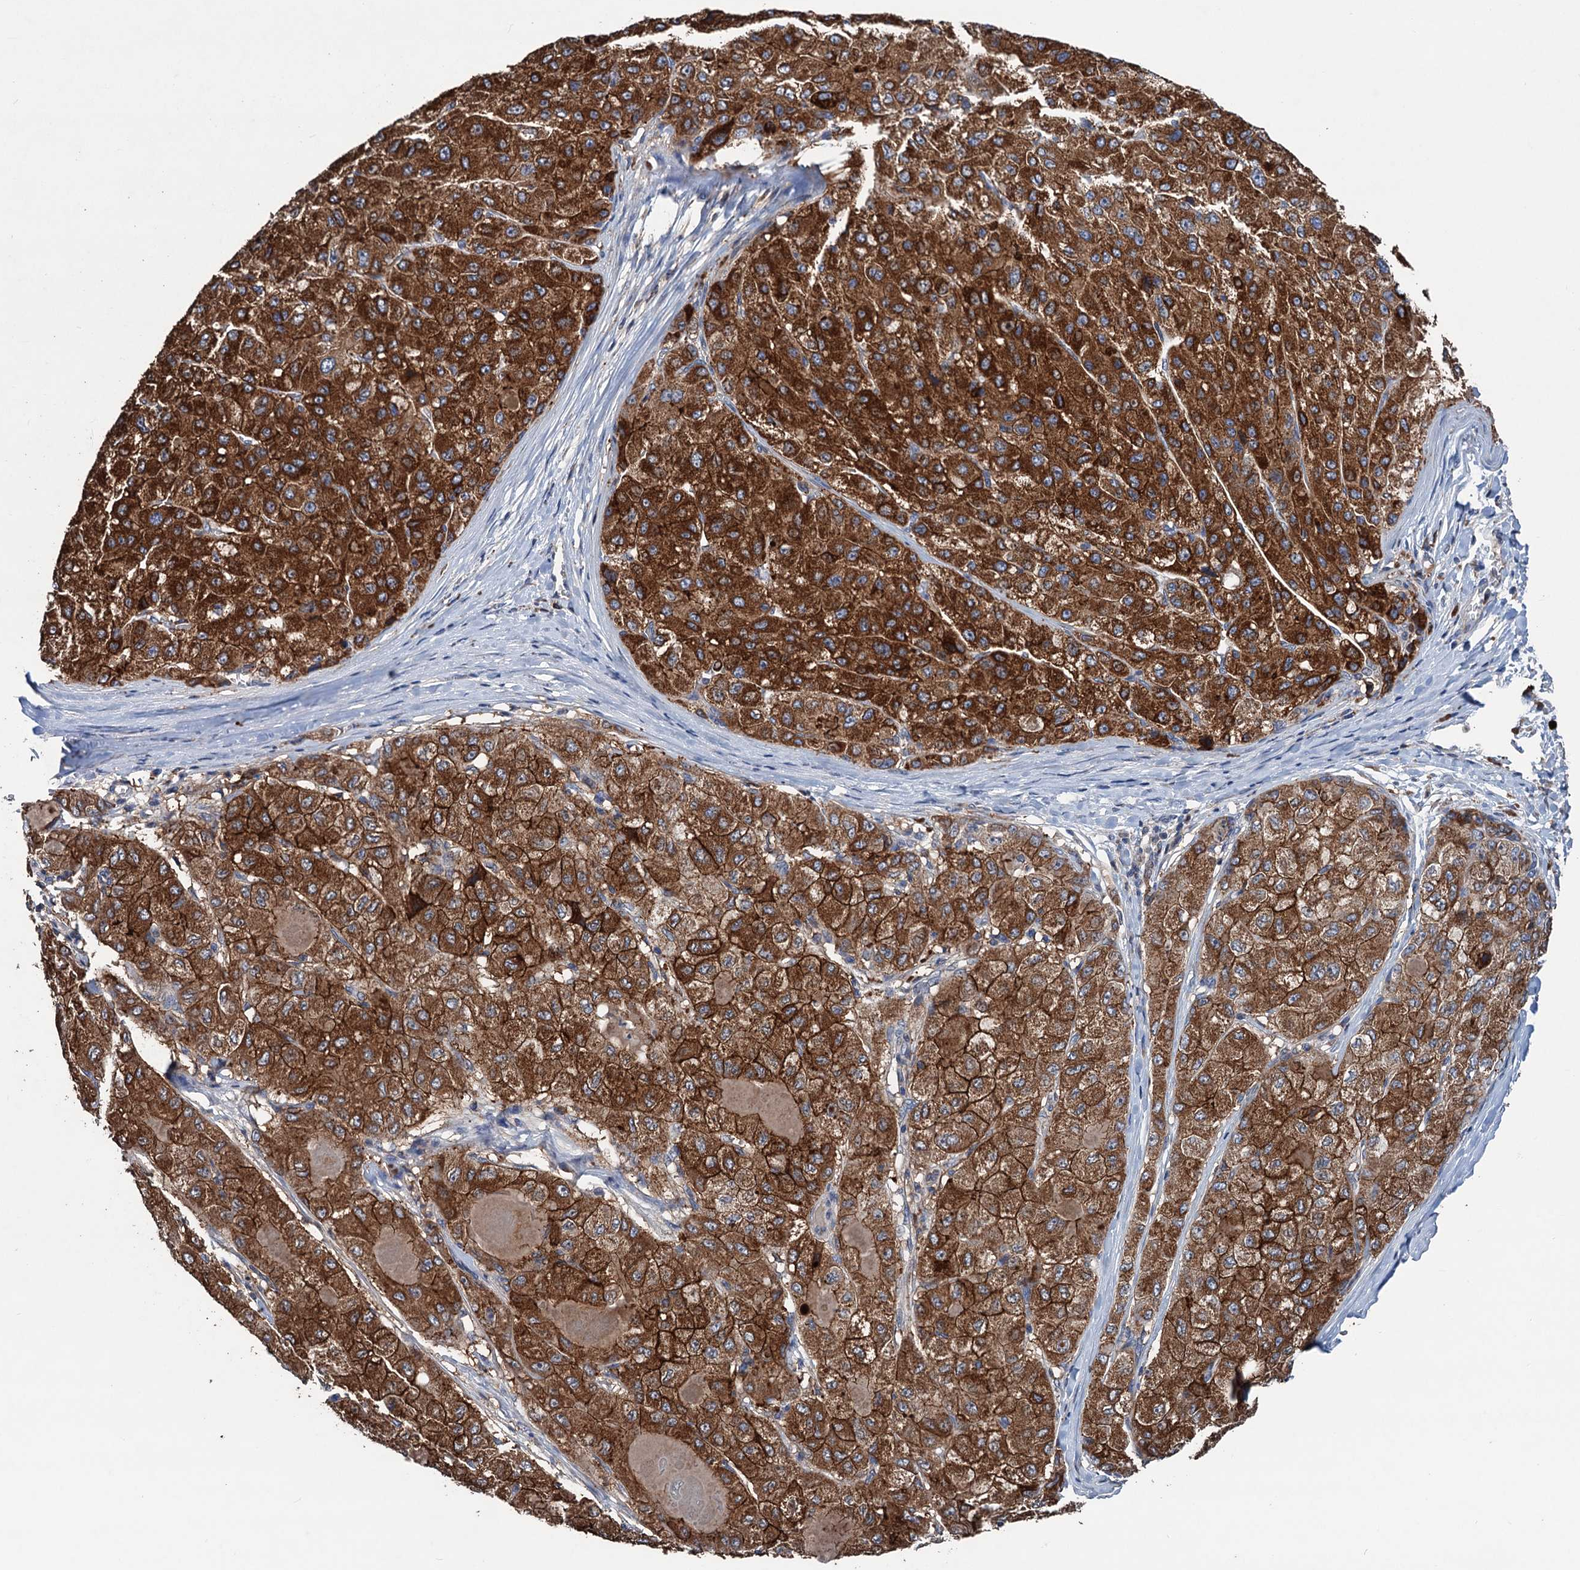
{"staining": {"intensity": "strong", "quantity": ">75%", "location": "cytoplasmic/membranous"}, "tissue": "liver cancer", "cell_type": "Tumor cells", "image_type": "cancer", "snomed": [{"axis": "morphology", "description": "Carcinoma, Hepatocellular, NOS"}, {"axis": "topography", "description": "Liver"}], "caption": "Liver hepatocellular carcinoma was stained to show a protein in brown. There is high levels of strong cytoplasmic/membranous positivity in approximately >75% of tumor cells. The staining is performed using DAB brown chromogen to label protein expression. The nuclei are counter-stained blue using hematoxylin.", "gene": "DGLUCY", "patient": {"sex": "male", "age": 80}}